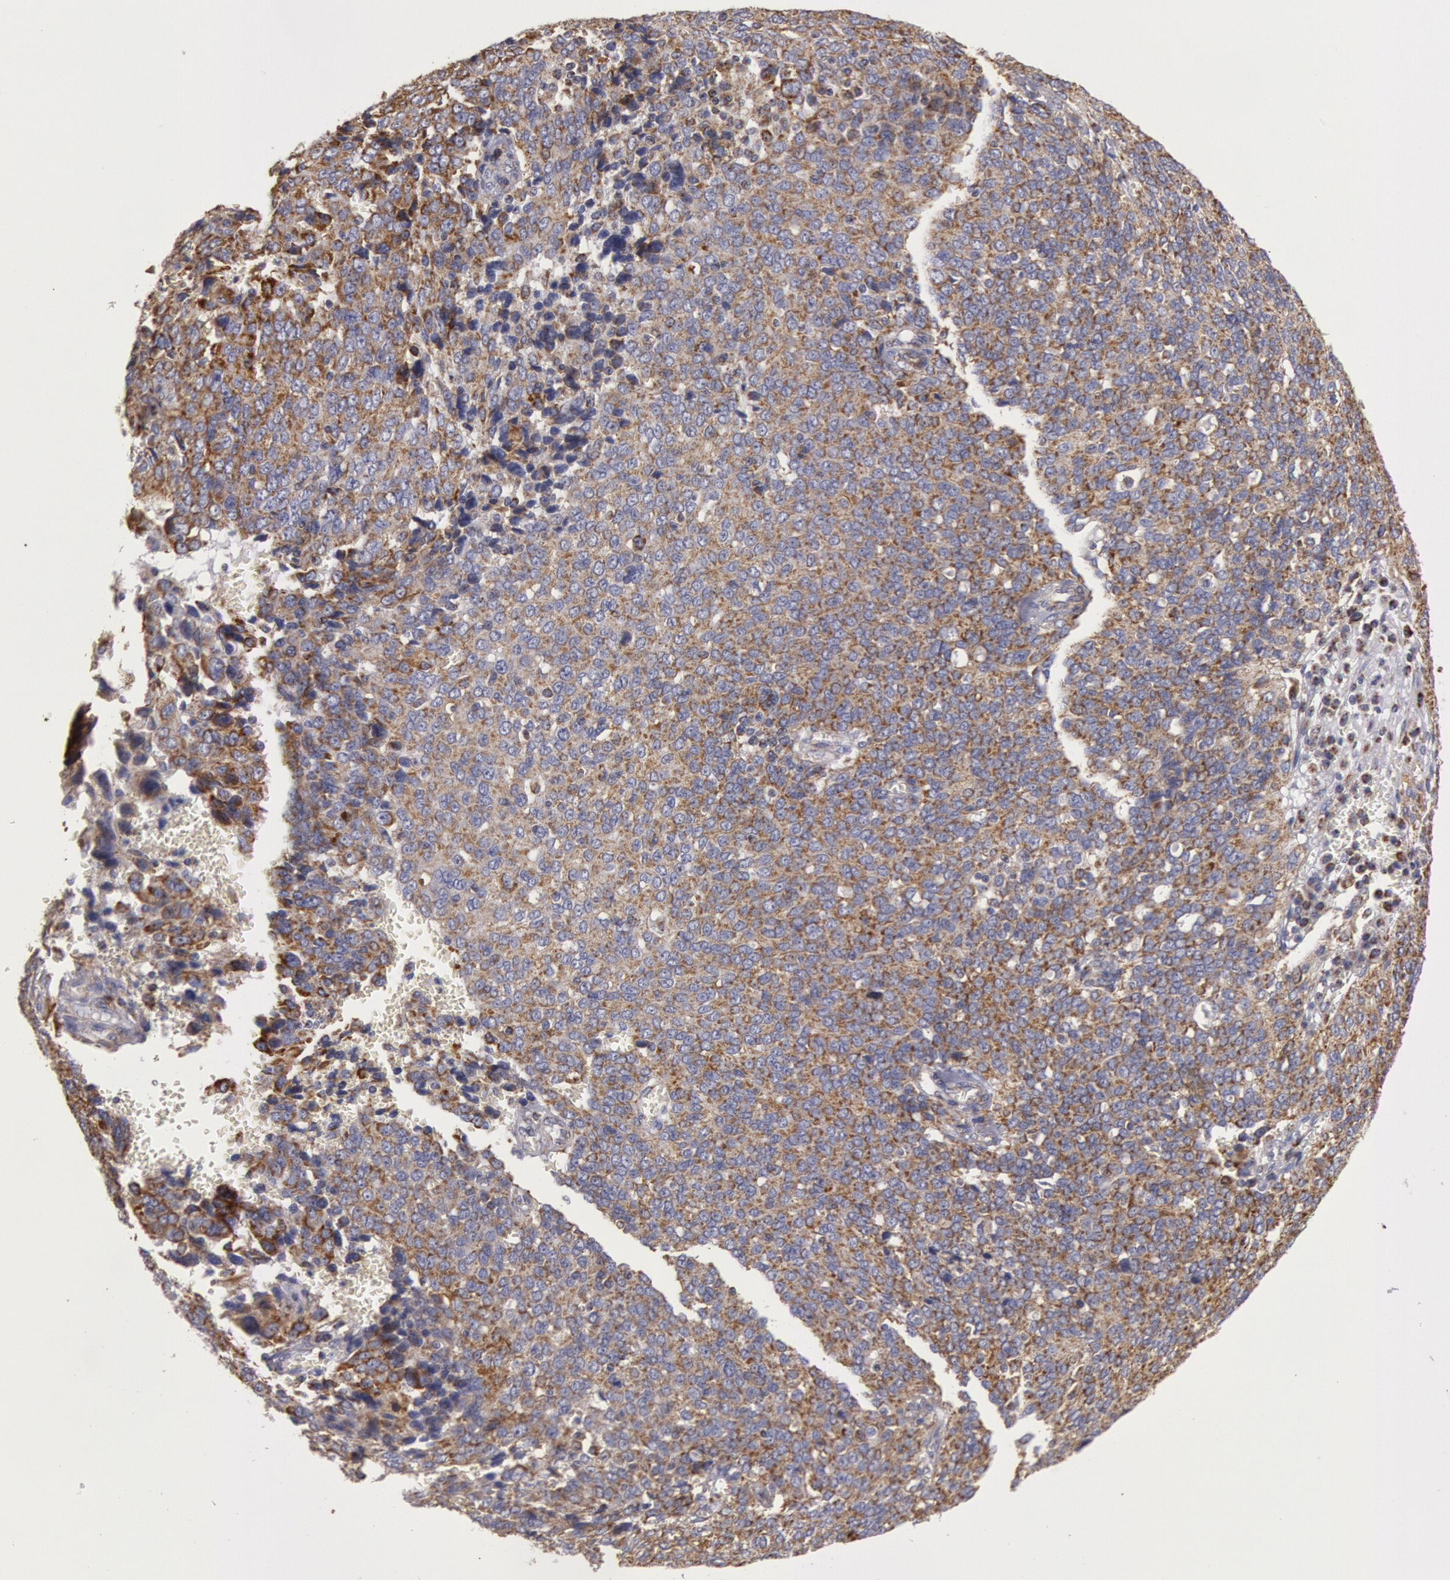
{"staining": {"intensity": "weak", "quantity": "25%-75%", "location": "cytoplasmic/membranous"}, "tissue": "ovarian cancer", "cell_type": "Tumor cells", "image_type": "cancer", "snomed": [{"axis": "morphology", "description": "Carcinoma, endometroid"}, {"axis": "topography", "description": "Ovary"}], "caption": "This is an image of immunohistochemistry staining of ovarian cancer, which shows weak expression in the cytoplasmic/membranous of tumor cells.", "gene": "CYC1", "patient": {"sex": "female", "age": 75}}